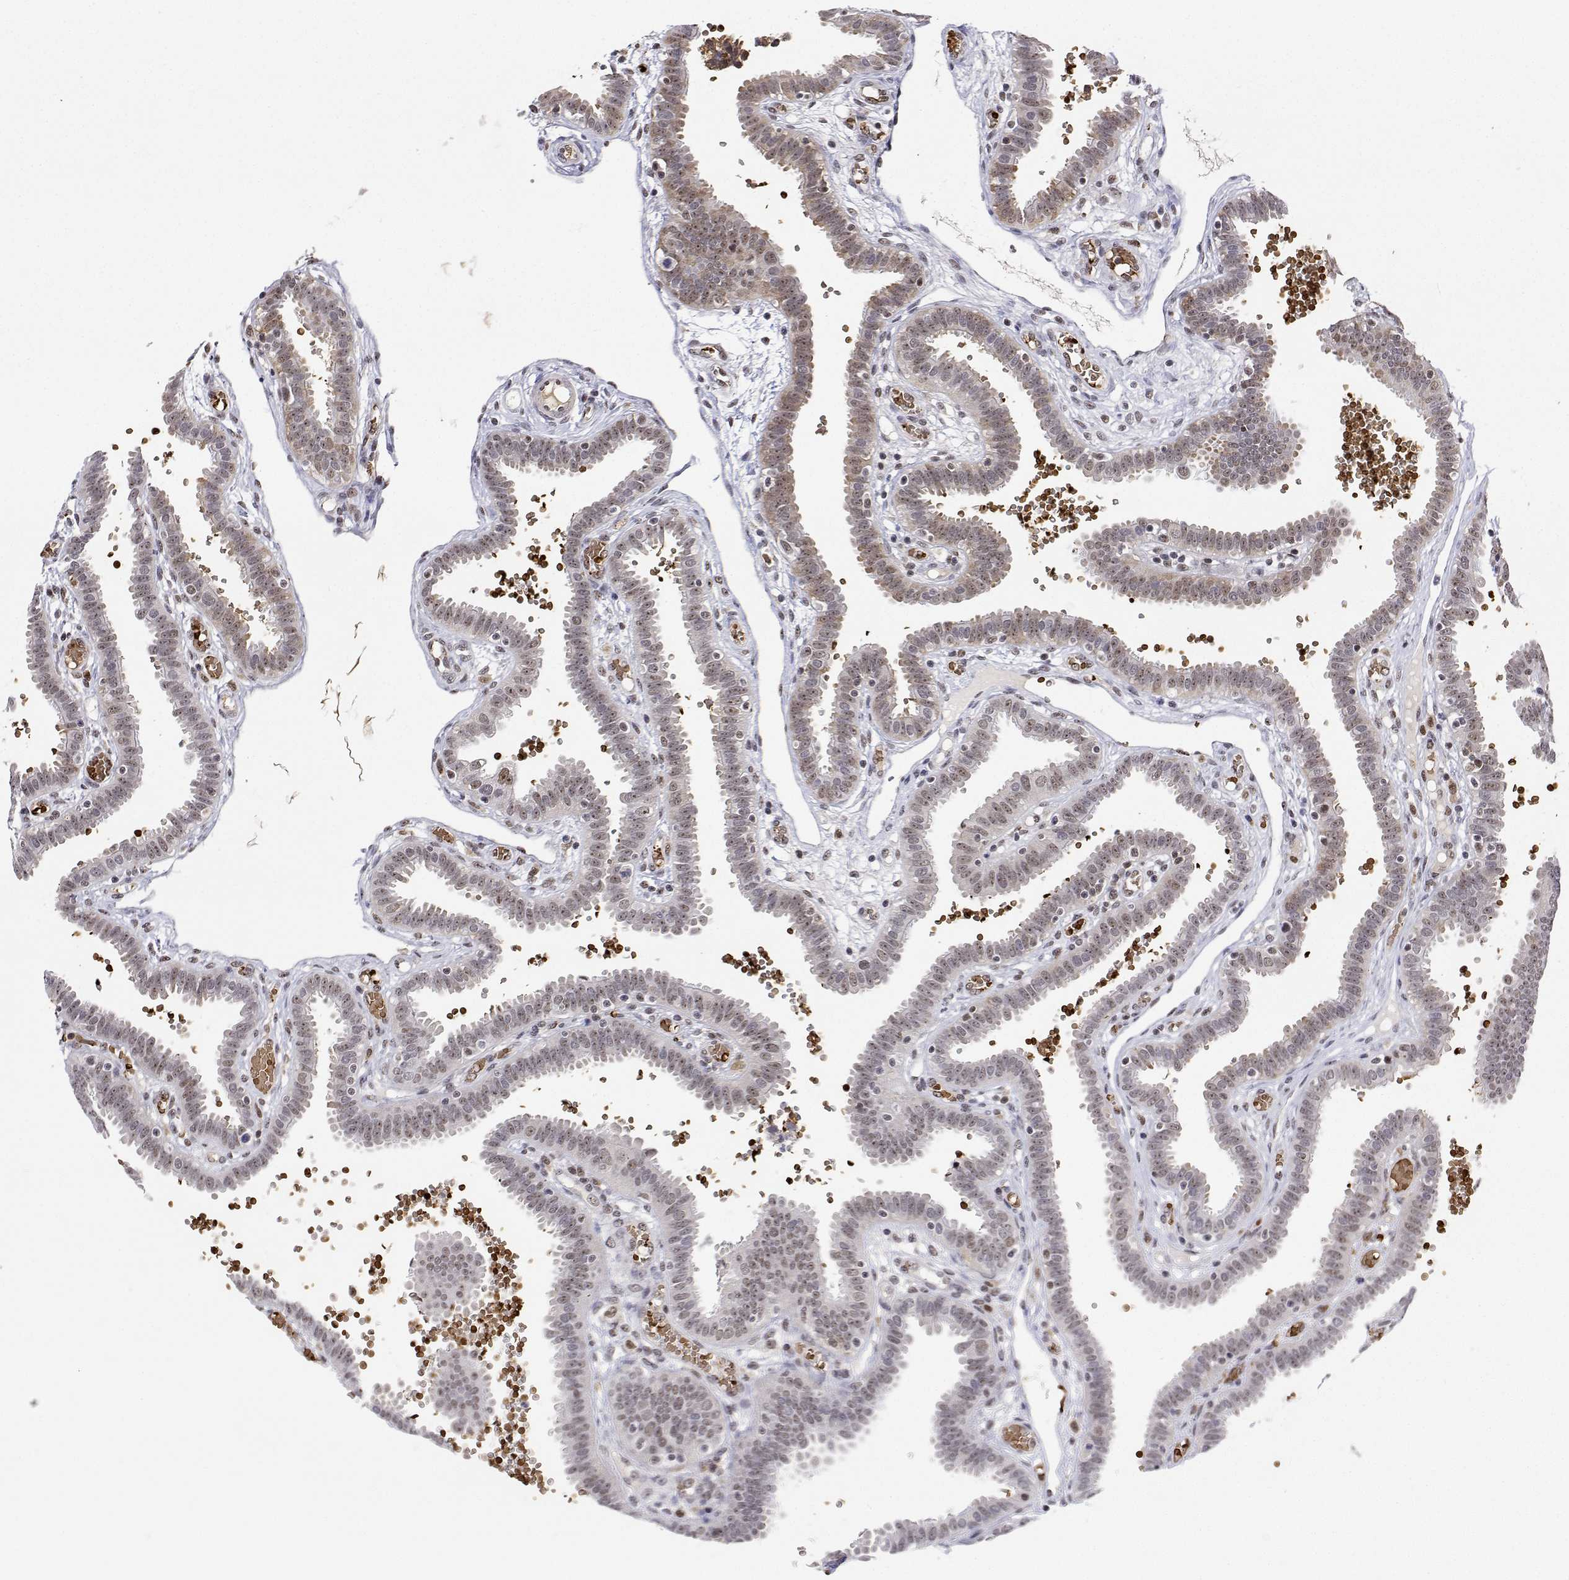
{"staining": {"intensity": "moderate", "quantity": "25%-75%", "location": "nuclear"}, "tissue": "fallopian tube", "cell_type": "Glandular cells", "image_type": "normal", "snomed": [{"axis": "morphology", "description": "Normal tissue, NOS"}, {"axis": "topography", "description": "Fallopian tube"}], "caption": "Protein analysis of normal fallopian tube exhibits moderate nuclear staining in approximately 25%-75% of glandular cells.", "gene": "ADAR", "patient": {"sex": "female", "age": 37}}